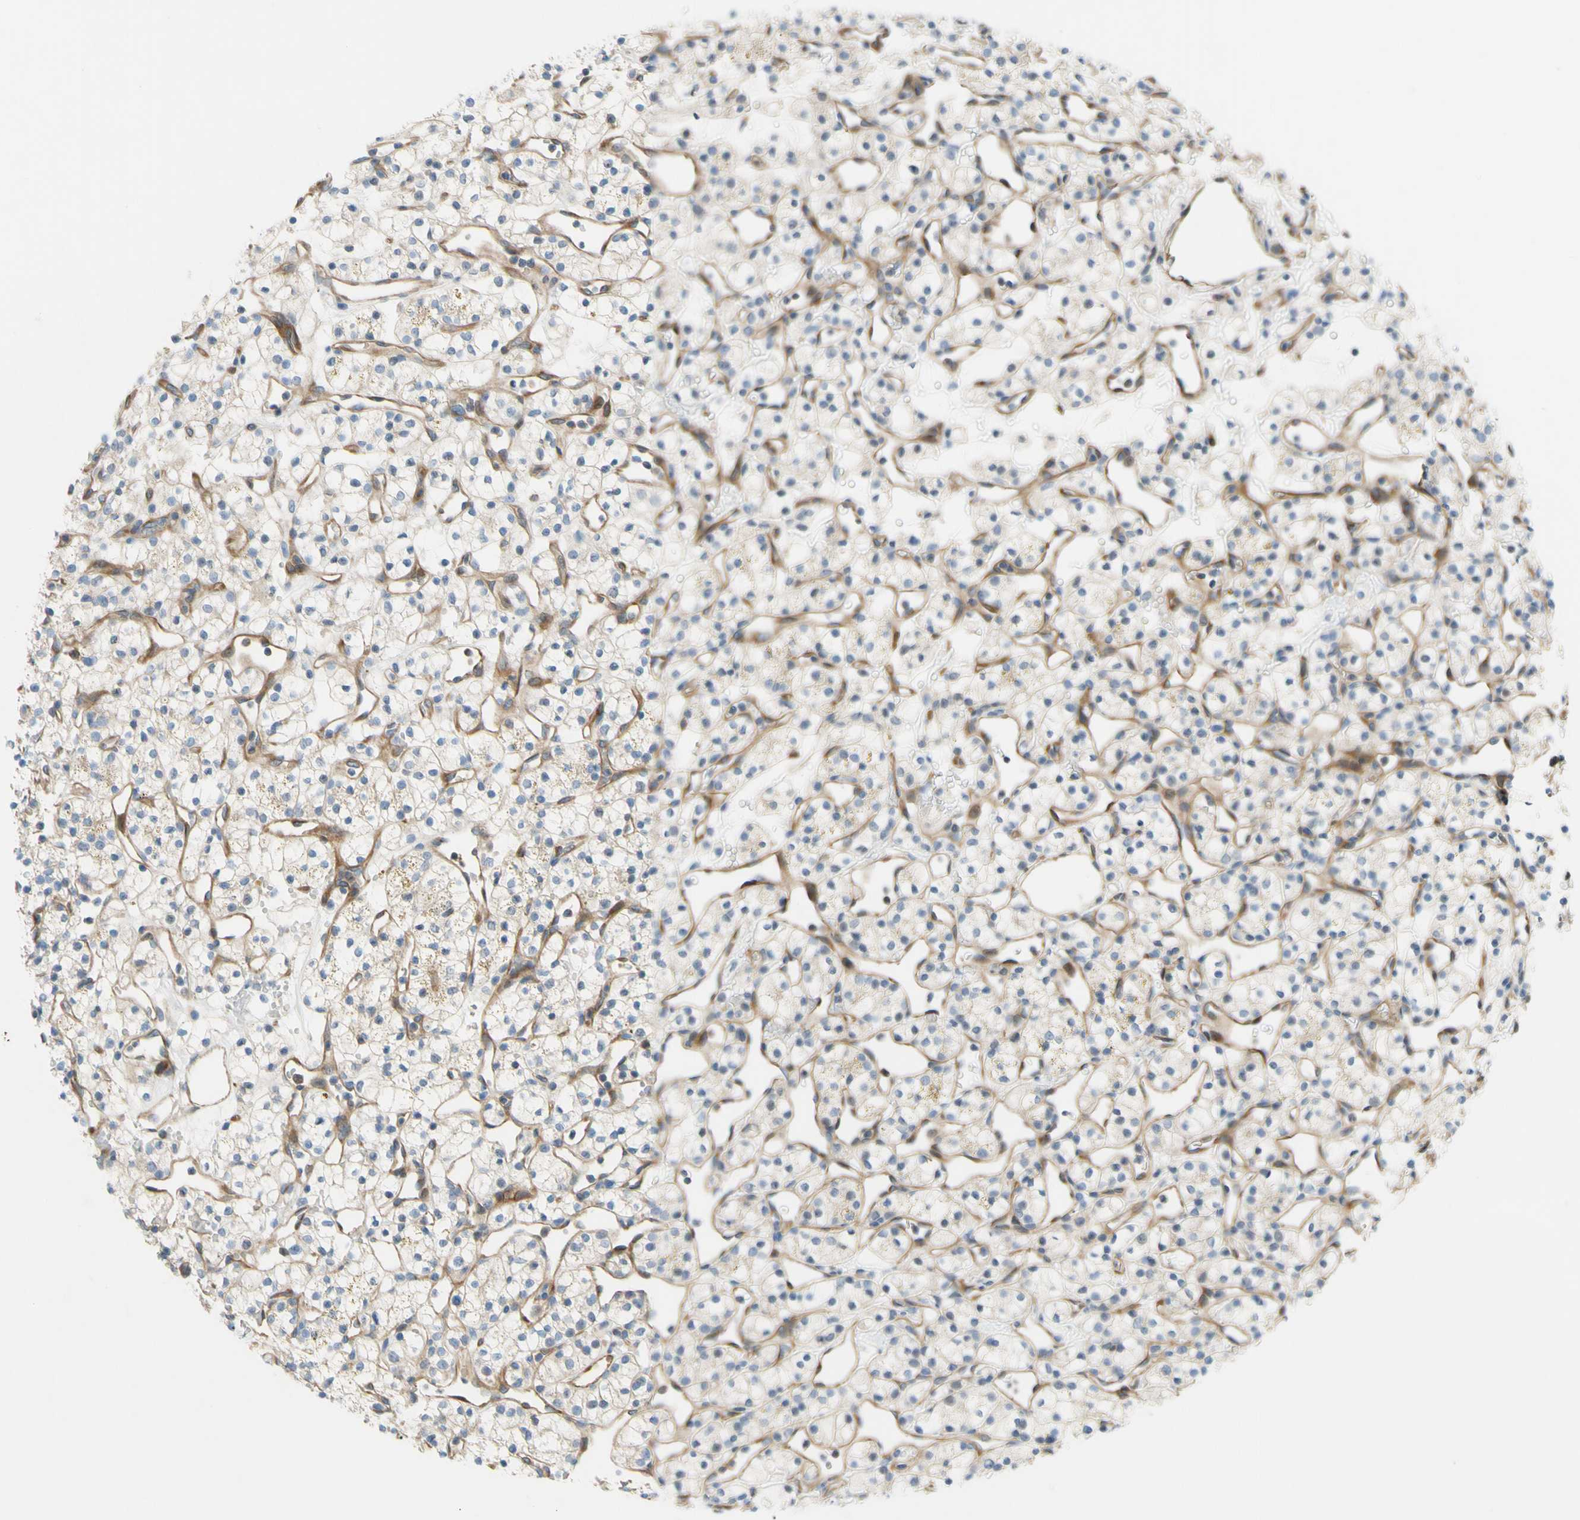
{"staining": {"intensity": "negative", "quantity": "none", "location": "none"}, "tissue": "renal cancer", "cell_type": "Tumor cells", "image_type": "cancer", "snomed": [{"axis": "morphology", "description": "Adenocarcinoma, NOS"}, {"axis": "topography", "description": "Kidney"}], "caption": "Tumor cells show no significant positivity in adenocarcinoma (renal).", "gene": "PAK2", "patient": {"sex": "female", "age": 60}}